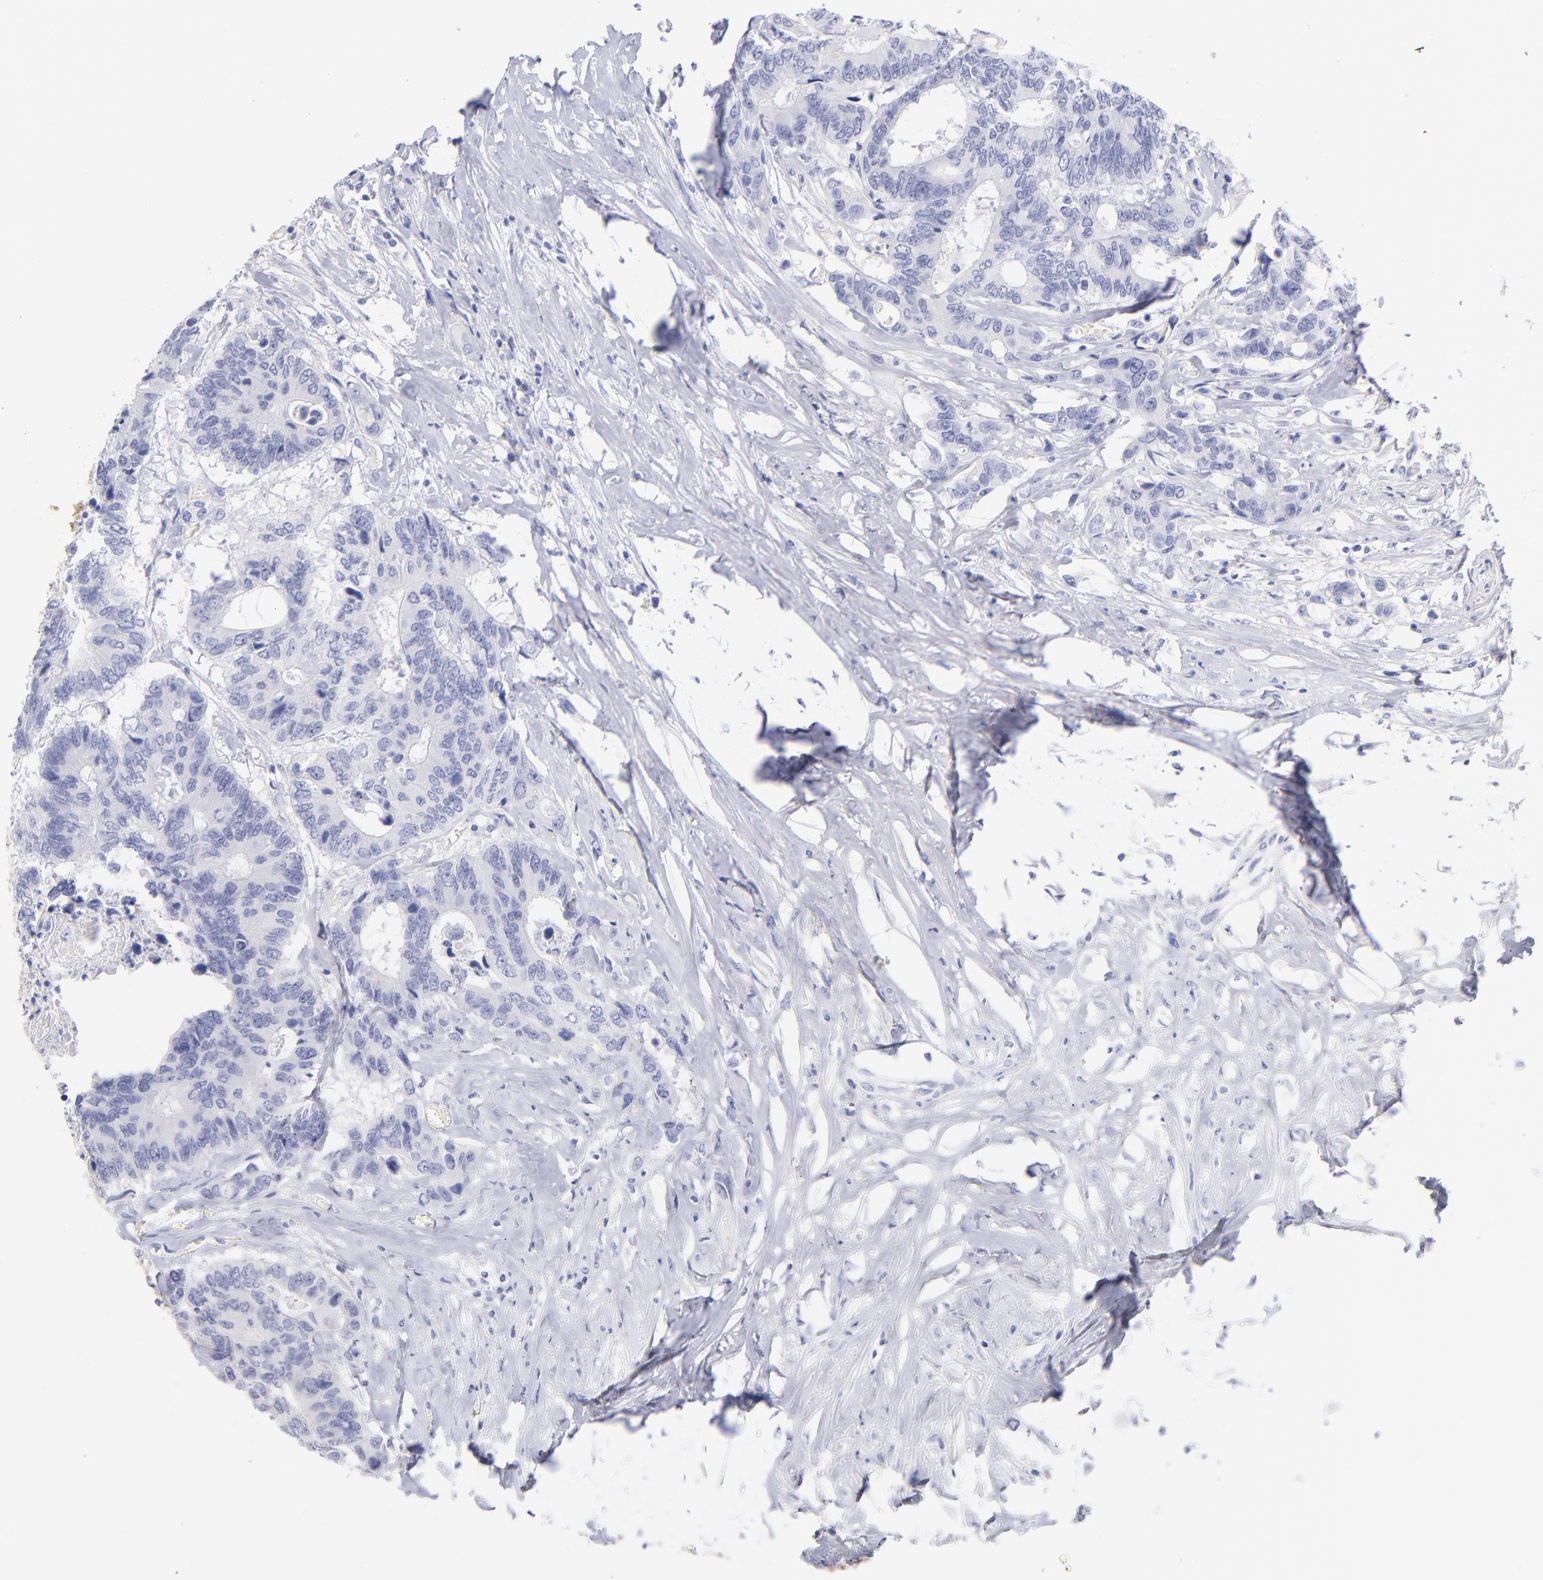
{"staining": {"intensity": "negative", "quantity": "none", "location": "none"}, "tissue": "colorectal cancer", "cell_type": "Tumor cells", "image_type": "cancer", "snomed": [{"axis": "morphology", "description": "Adenocarcinoma, NOS"}, {"axis": "topography", "description": "Rectum"}], "caption": "IHC of colorectal cancer (adenocarcinoma) shows no expression in tumor cells.", "gene": "SCGN", "patient": {"sex": "male", "age": 55}}